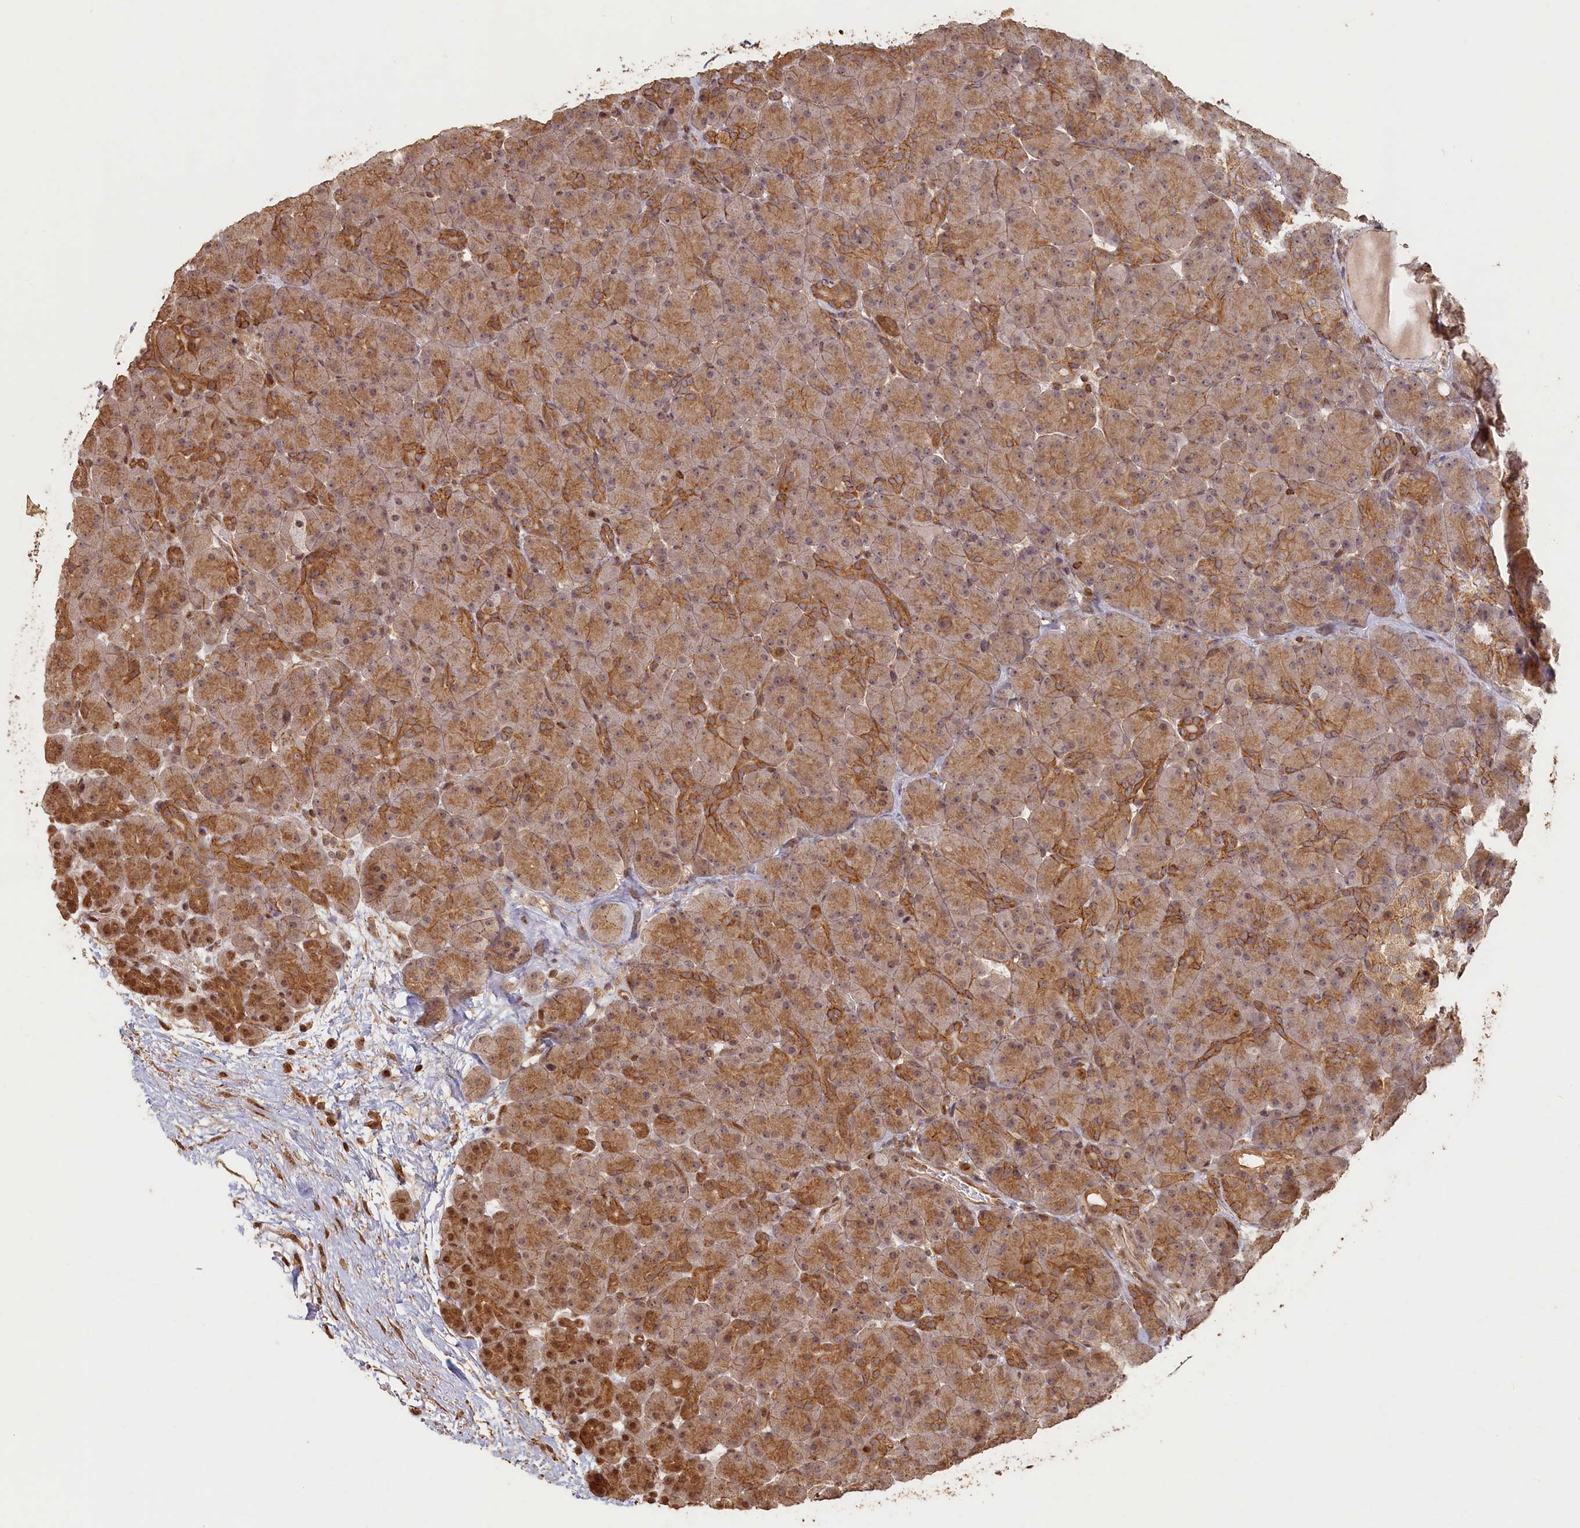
{"staining": {"intensity": "moderate", "quantity": ">75%", "location": "cytoplasmic/membranous,nuclear"}, "tissue": "pancreas", "cell_type": "Exocrine glandular cells", "image_type": "normal", "snomed": [{"axis": "morphology", "description": "Normal tissue, NOS"}, {"axis": "topography", "description": "Pancreas"}], "caption": "IHC staining of benign pancreas, which displays medium levels of moderate cytoplasmic/membranous,nuclear positivity in about >75% of exocrine glandular cells indicating moderate cytoplasmic/membranous,nuclear protein expression. The staining was performed using DAB (brown) for protein detection and nuclei were counterstained in hematoxylin (blue).", "gene": "MADD", "patient": {"sex": "male", "age": 66}}